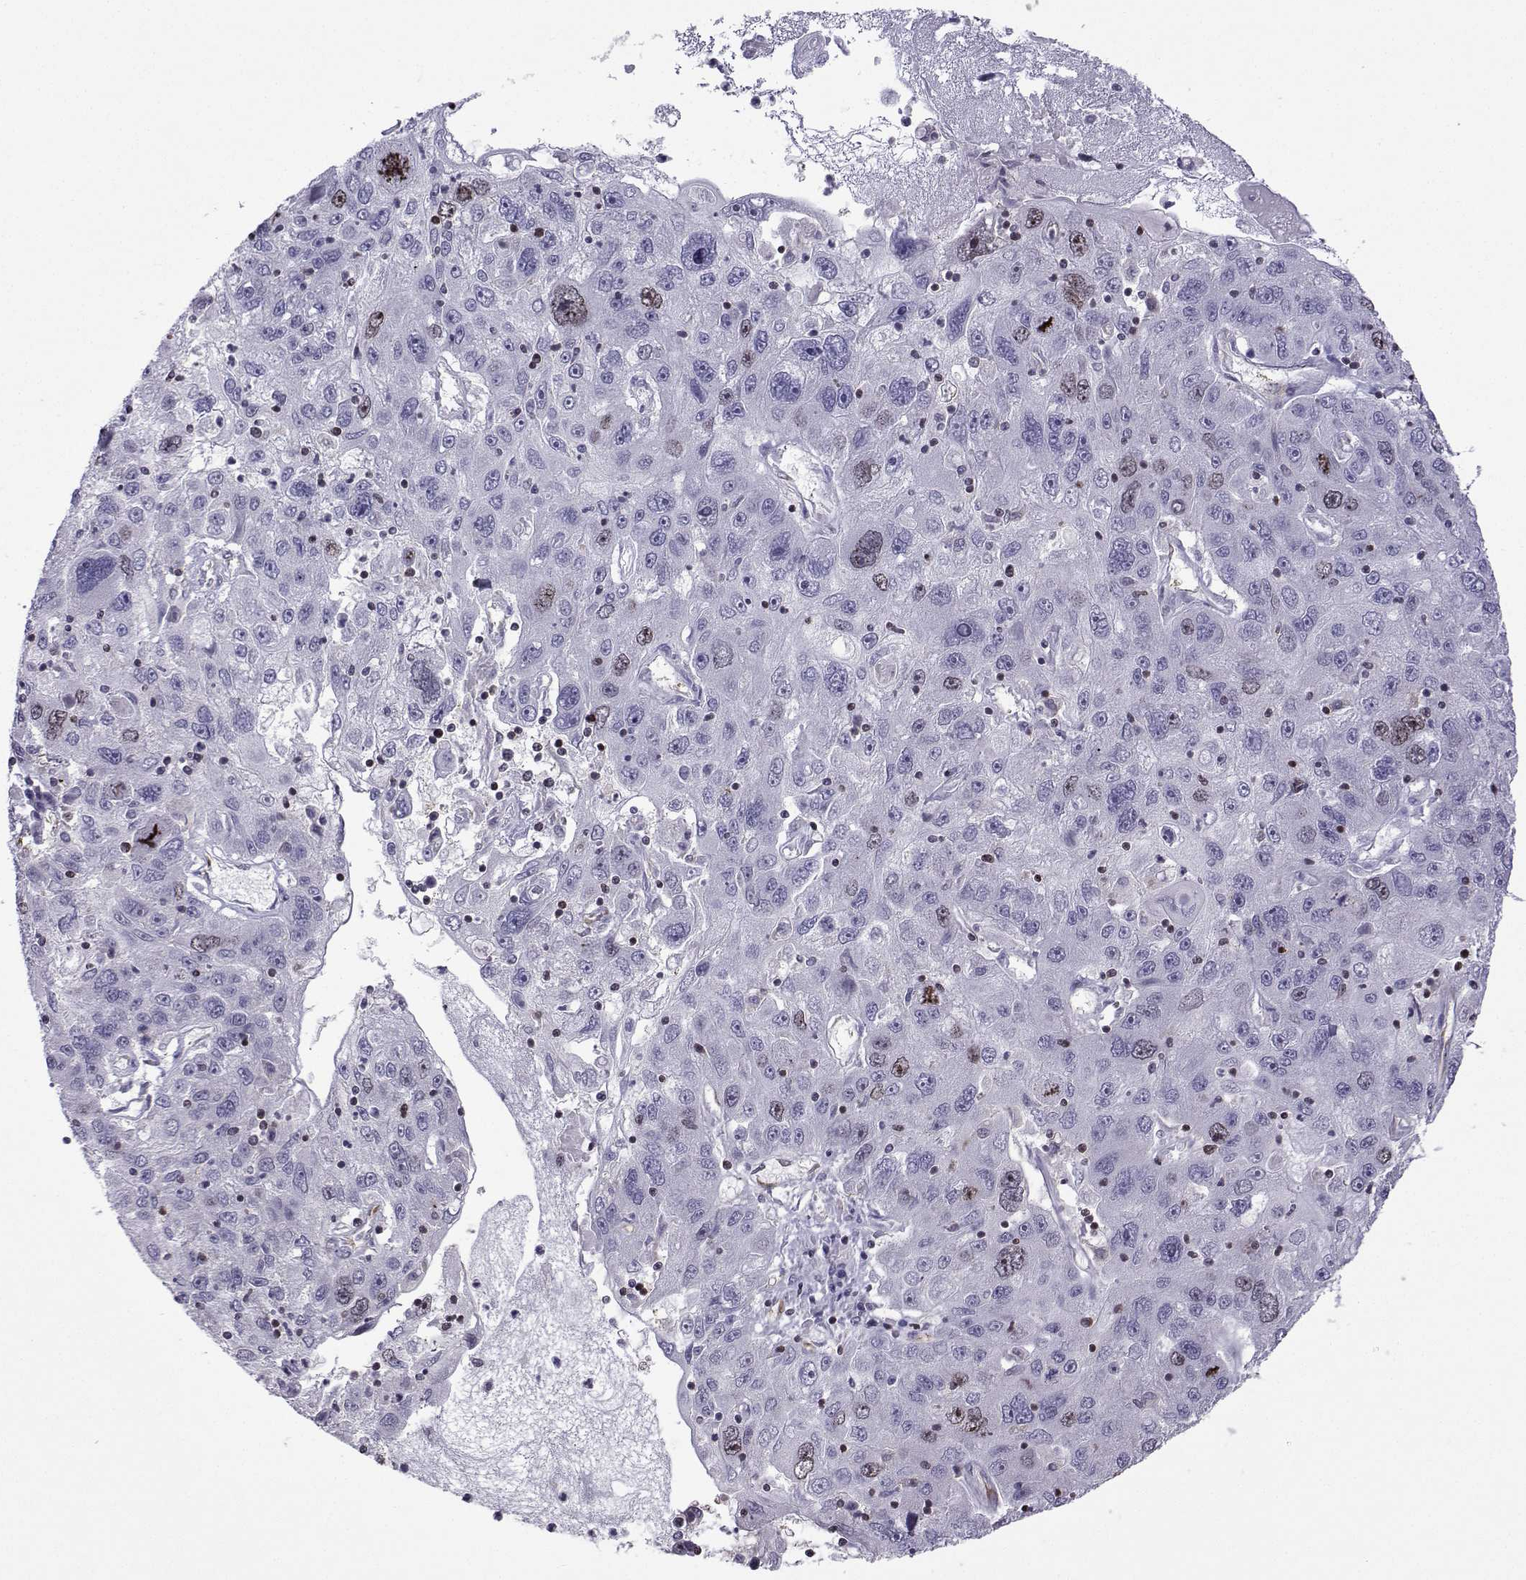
{"staining": {"intensity": "weak", "quantity": "<25%", "location": "nuclear"}, "tissue": "stomach cancer", "cell_type": "Tumor cells", "image_type": "cancer", "snomed": [{"axis": "morphology", "description": "Adenocarcinoma, NOS"}, {"axis": "topography", "description": "Stomach"}], "caption": "A high-resolution histopathology image shows immunohistochemistry staining of stomach cancer (adenocarcinoma), which exhibits no significant staining in tumor cells.", "gene": "INCENP", "patient": {"sex": "male", "age": 56}}